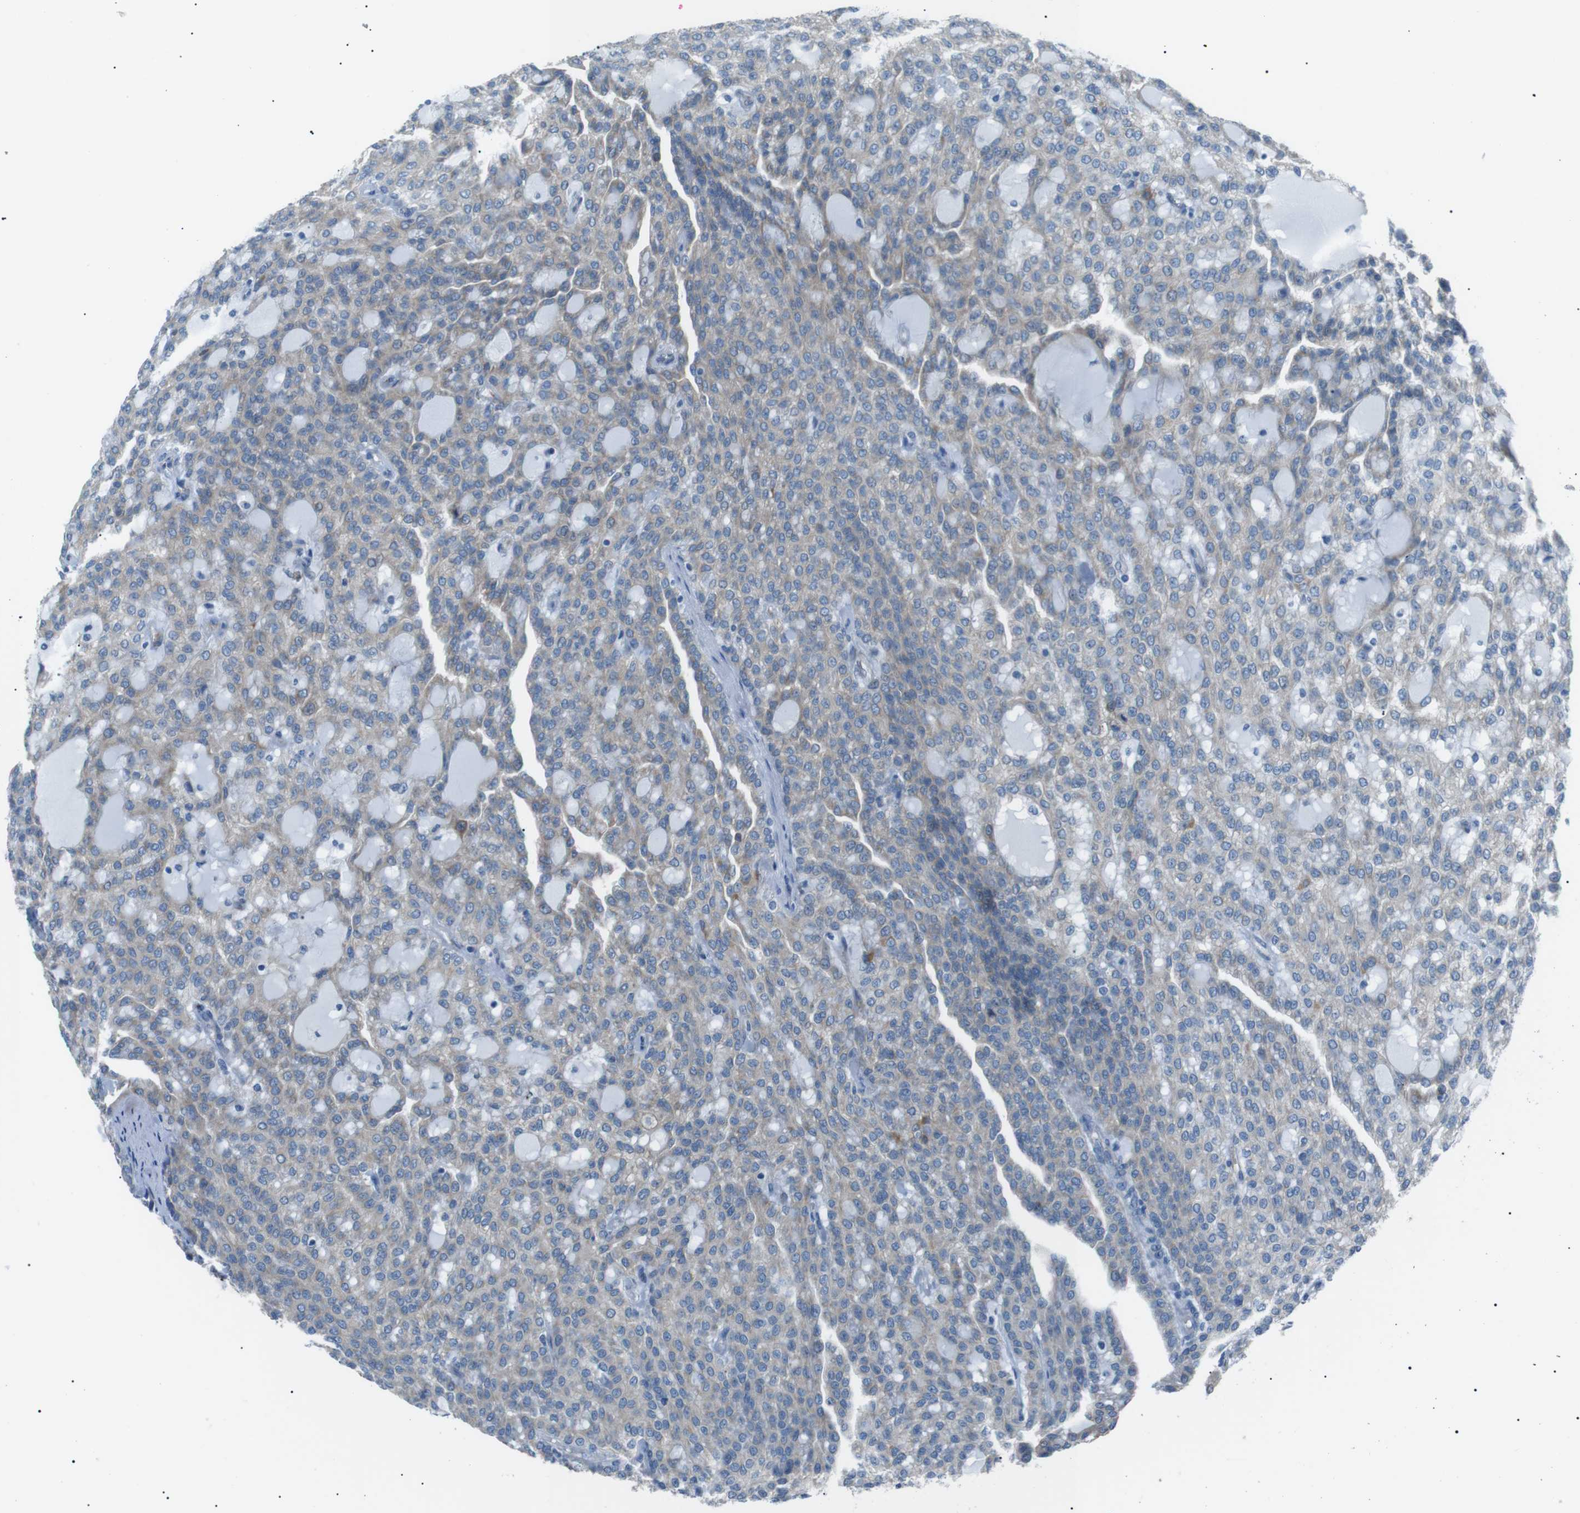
{"staining": {"intensity": "weak", "quantity": ">75%", "location": "cytoplasmic/membranous"}, "tissue": "renal cancer", "cell_type": "Tumor cells", "image_type": "cancer", "snomed": [{"axis": "morphology", "description": "Adenocarcinoma, NOS"}, {"axis": "topography", "description": "Kidney"}], "caption": "Immunohistochemistry (IHC) photomicrograph of human renal adenocarcinoma stained for a protein (brown), which shows low levels of weak cytoplasmic/membranous expression in approximately >75% of tumor cells.", "gene": "MTARC2", "patient": {"sex": "male", "age": 63}}